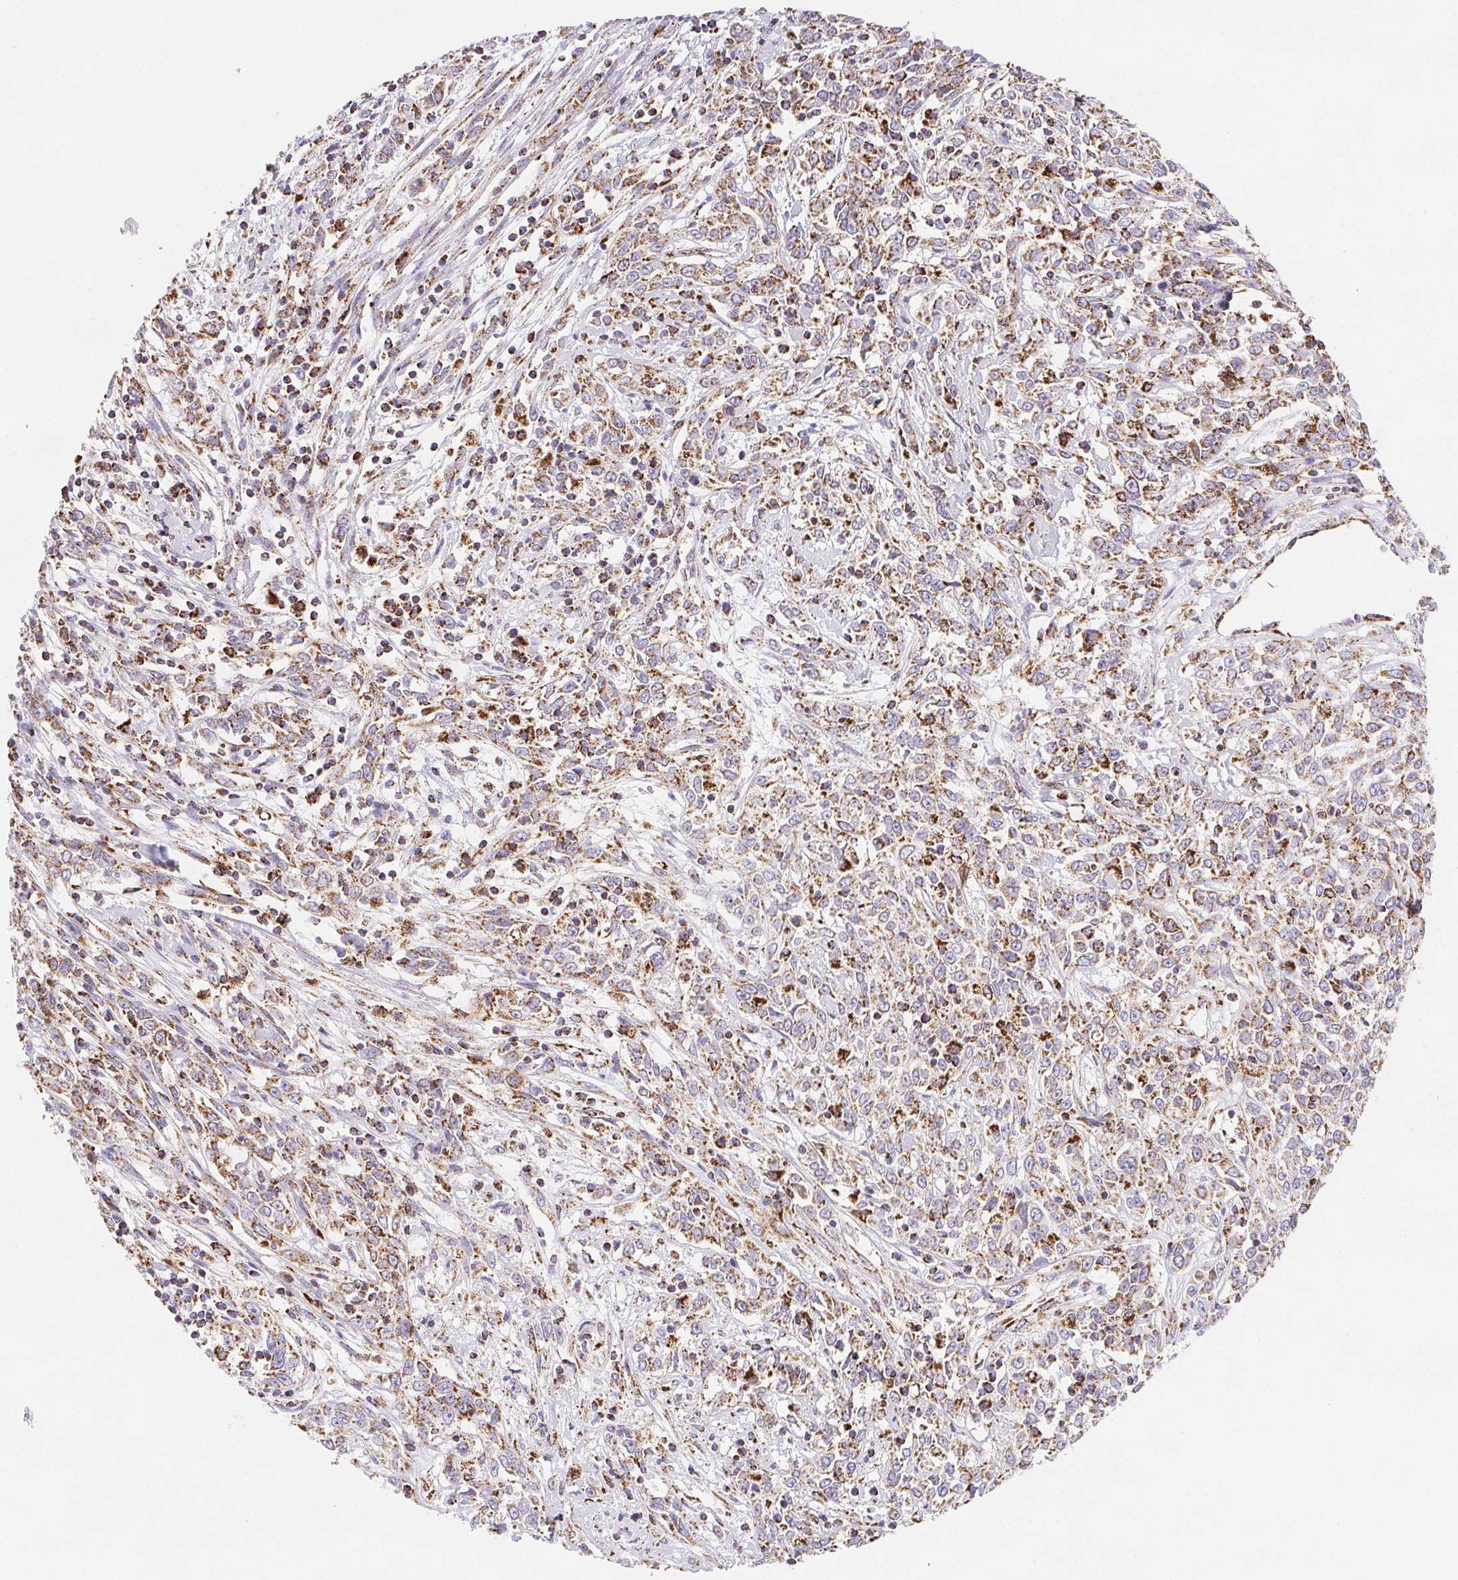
{"staining": {"intensity": "moderate", "quantity": ">75%", "location": "cytoplasmic/membranous"}, "tissue": "cervical cancer", "cell_type": "Tumor cells", "image_type": "cancer", "snomed": [{"axis": "morphology", "description": "Adenocarcinoma, NOS"}, {"axis": "topography", "description": "Cervix"}], "caption": "Moderate cytoplasmic/membranous protein expression is appreciated in about >75% of tumor cells in adenocarcinoma (cervical).", "gene": "NIPSNAP2", "patient": {"sex": "female", "age": 40}}